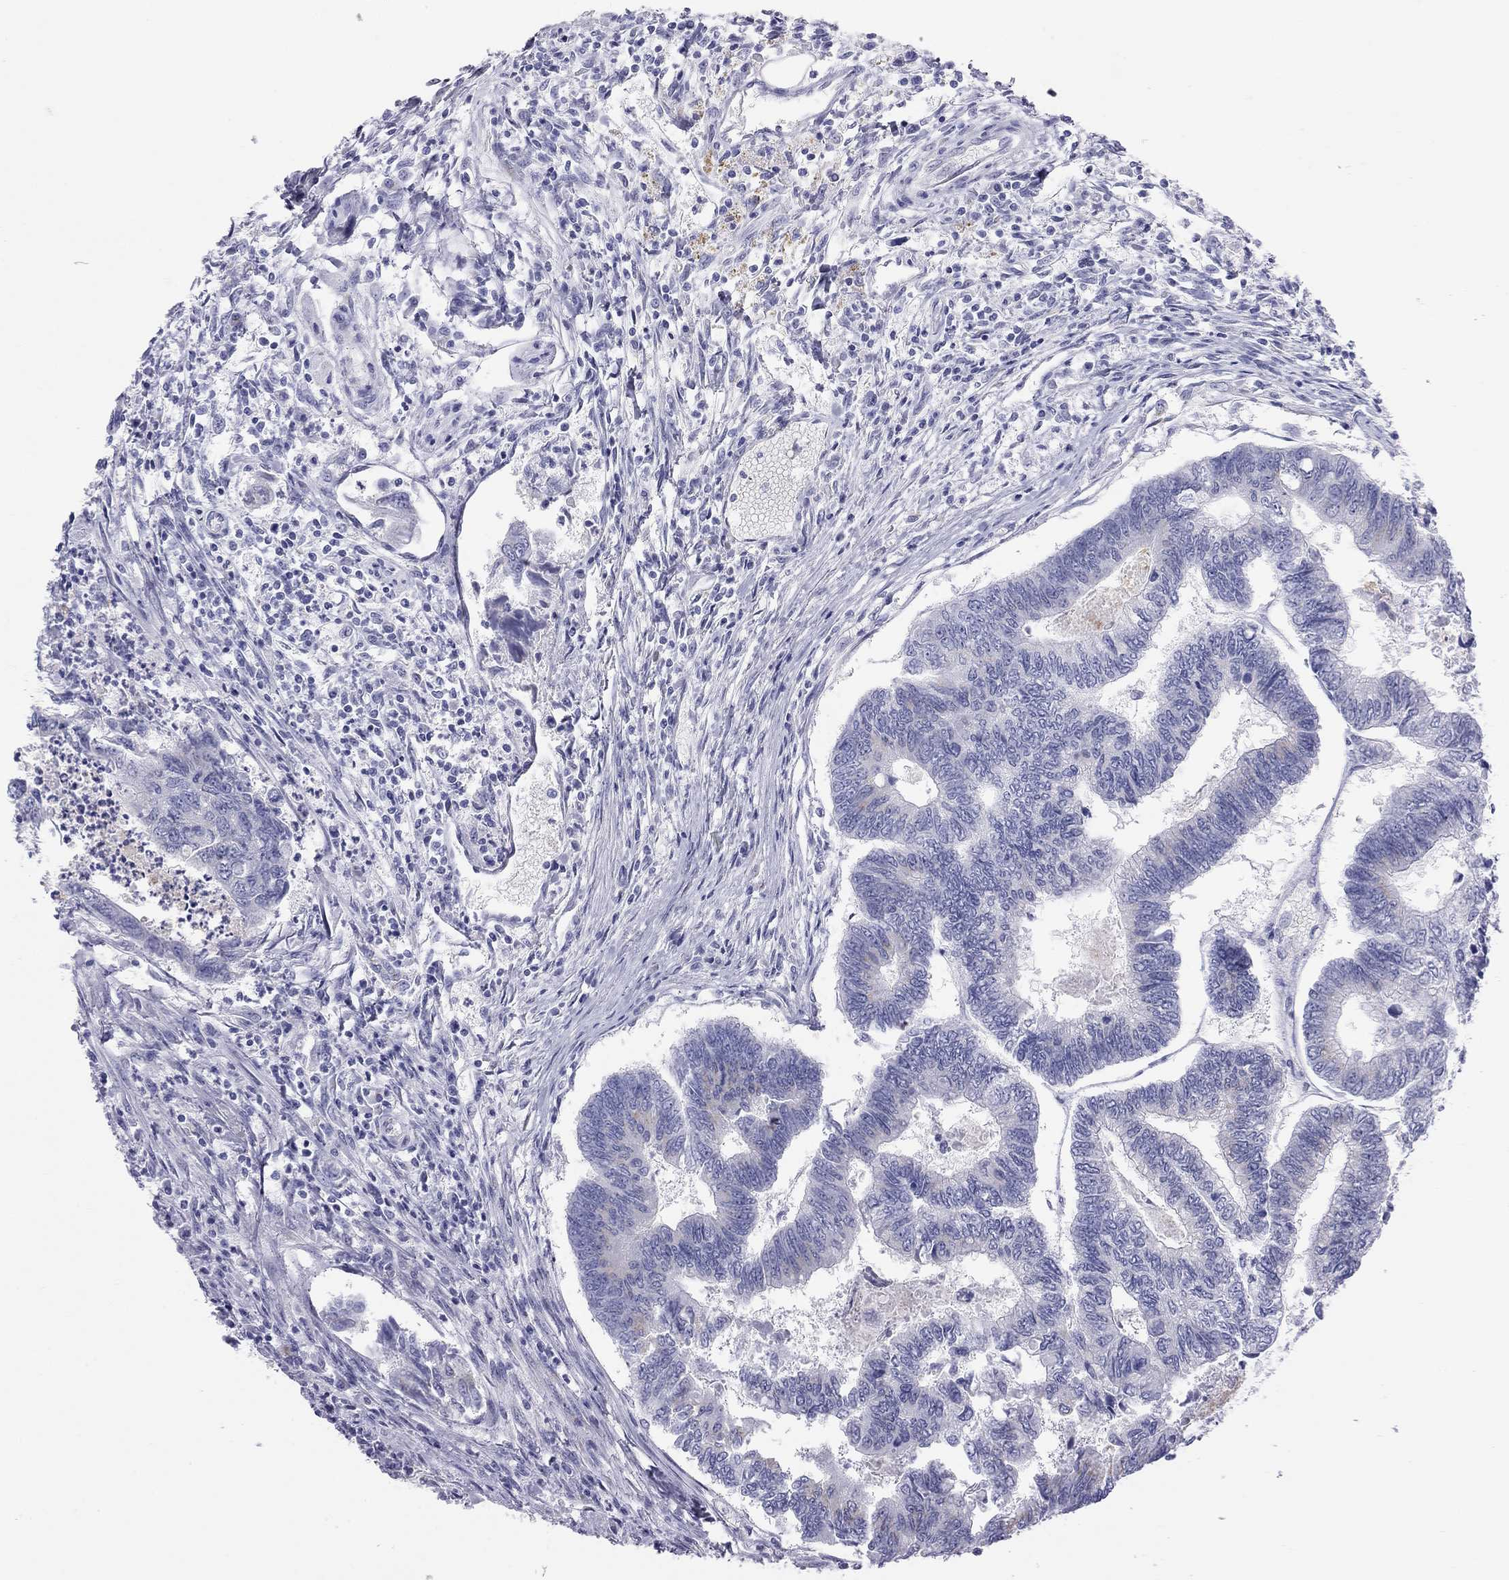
{"staining": {"intensity": "negative", "quantity": "none", "location": "none"}, "tissue": "colorectal cancer", "cell_type": "Tumor cells", "image_type": "cancer", "snomed": [{"axis": "morphology", "description": "Adenocarcinoma, NOS"}, {"axis": "topography", "description": "Colon"}], "caption": "DAB (3,3'-diaminobenzidine) immunohistochemical staining of human adenocarcinoma (colorectal) exhibits no significant staining in tumor cells. Nuclei are stained in blue.", "gene": "TDRD6", "patient": {"sex": "female", "age": 65}}